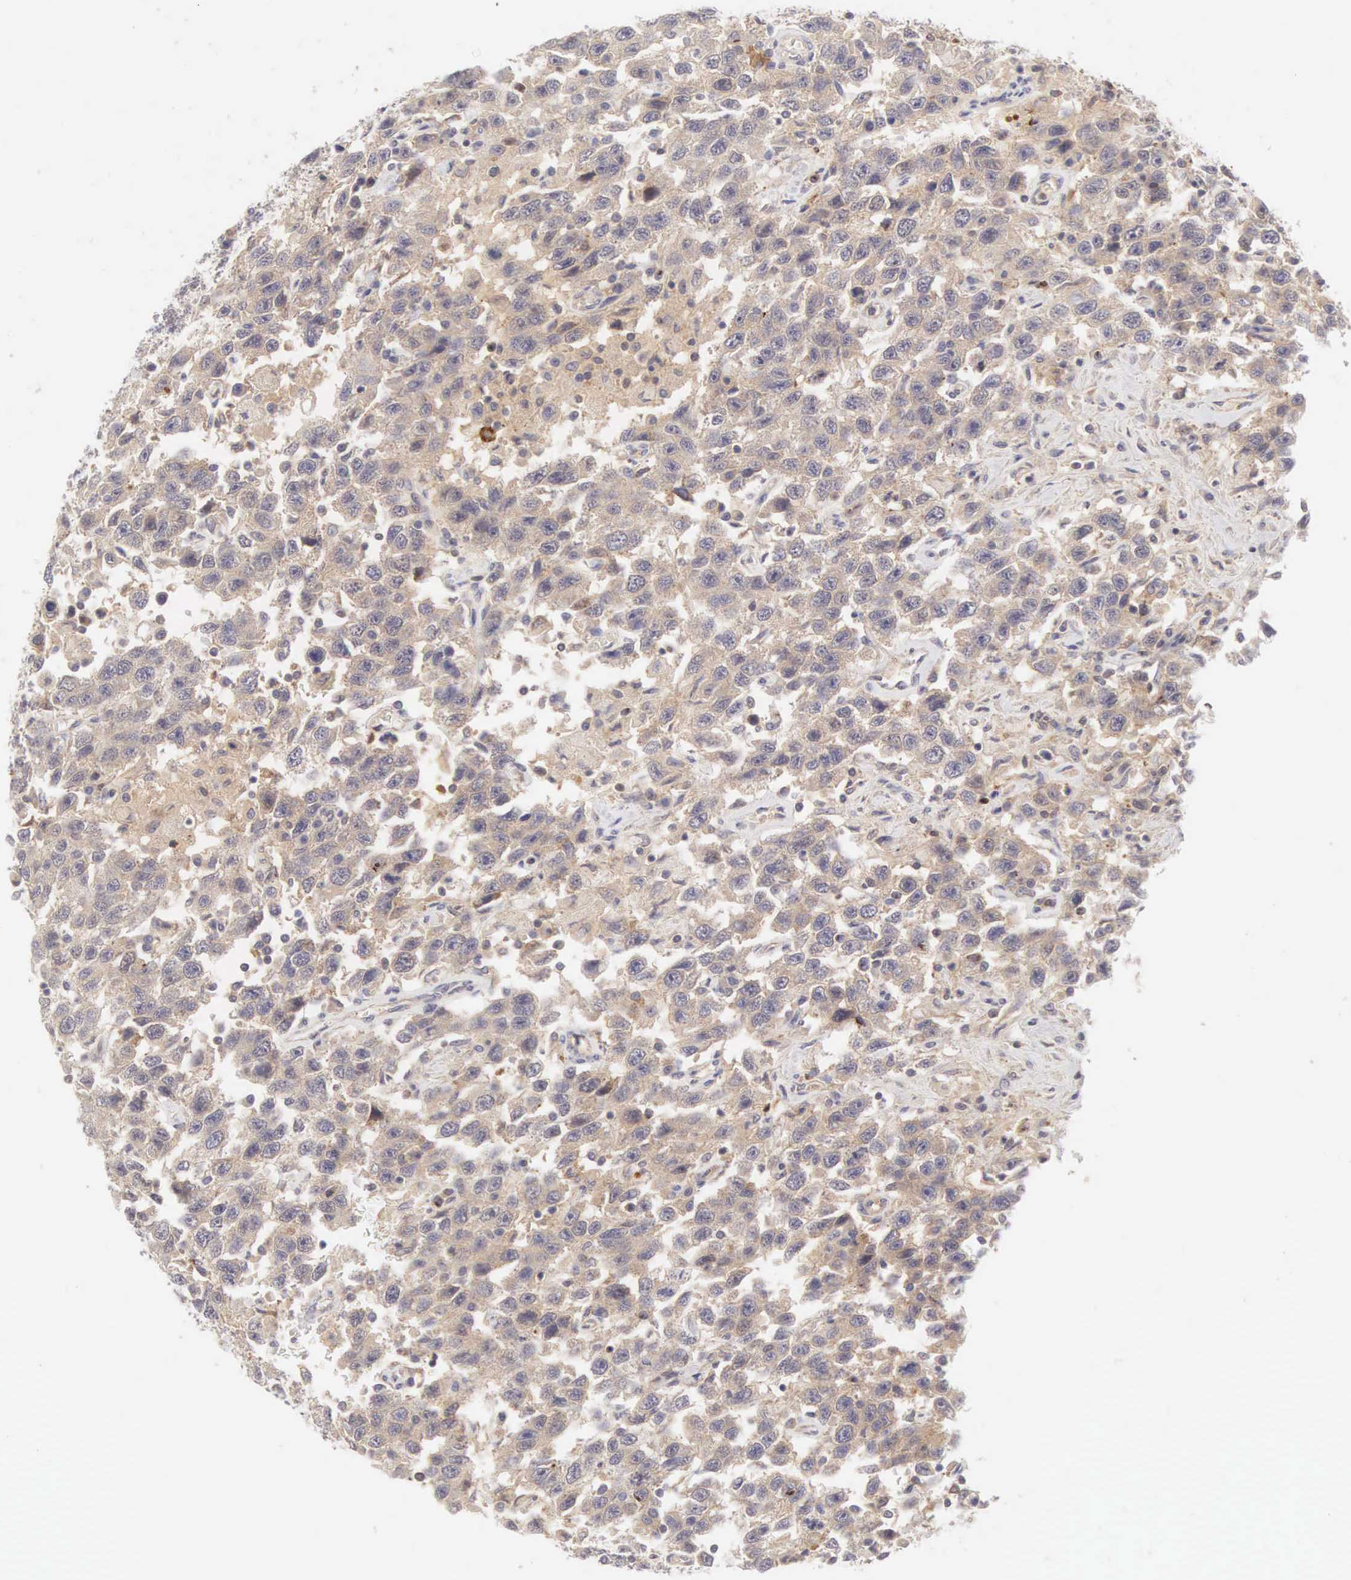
{"staining": {"intensity": "weak", "quantity": "25%-75%", "location": "cytoplasmic/membranous"}, "tissue": "testis cancer", "cell_type": "Tumor cells", "image_type": "cancer", "snomed": [{"axis": "morphology", "description": "Seminoma, NOS"}, {"axis": "topography", "description": "Testis"}], "caption": "A micrograph showing weak cytoplasmic/membranous staining in about 25%-75% of tumor cells in testis cancer, as visualized by brown immunohistochemical staining.", "gene": "CD1A", "patient": {"sex": "male", "age": 41}}